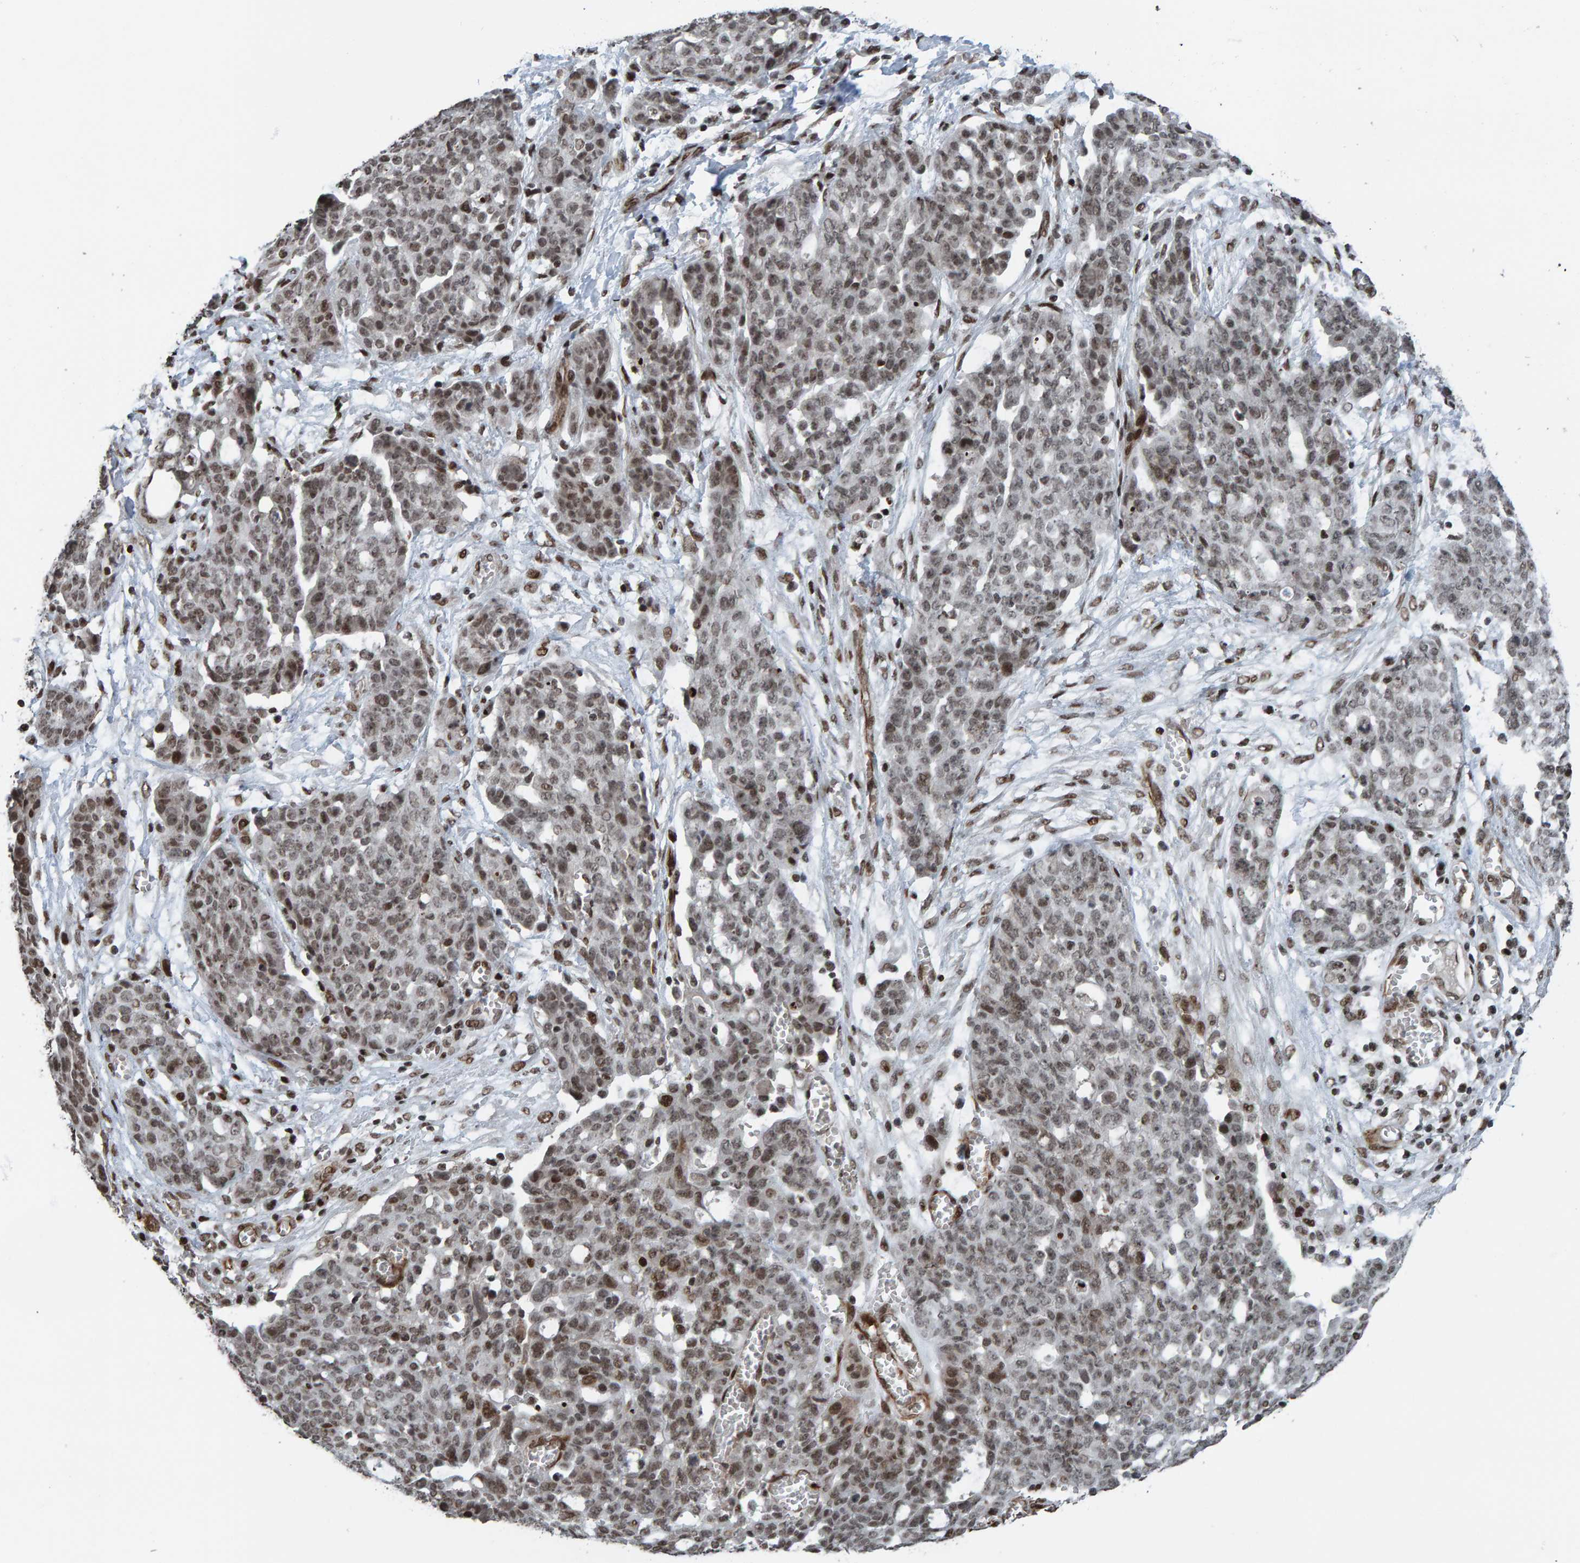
{"staining": {"intensity": "weak", "quantity": ">75%", "location": "nuclear"}, "tissue": "ovarian cancer", "cell_type": "Tumor cells", "image_type": "cancer", "snomed": [{"axis": "morphology", "description": "Cystadenocarcinoma, serous, NOS"}, {"axis": "topography", "description": "Soft tissue"}, {"axis": "topography", "description": "Ovary"}], "caption": "This image displays ovarian cancer (serous cystadenocarcinoma) stained with IHC to label a protein in brown. The nuclear of tumor cells show weak positivity for the protein. Nuclei are counter-stained blue.", "gene": "ZNF366", "patient": {"sex": "female", "age": 57}}